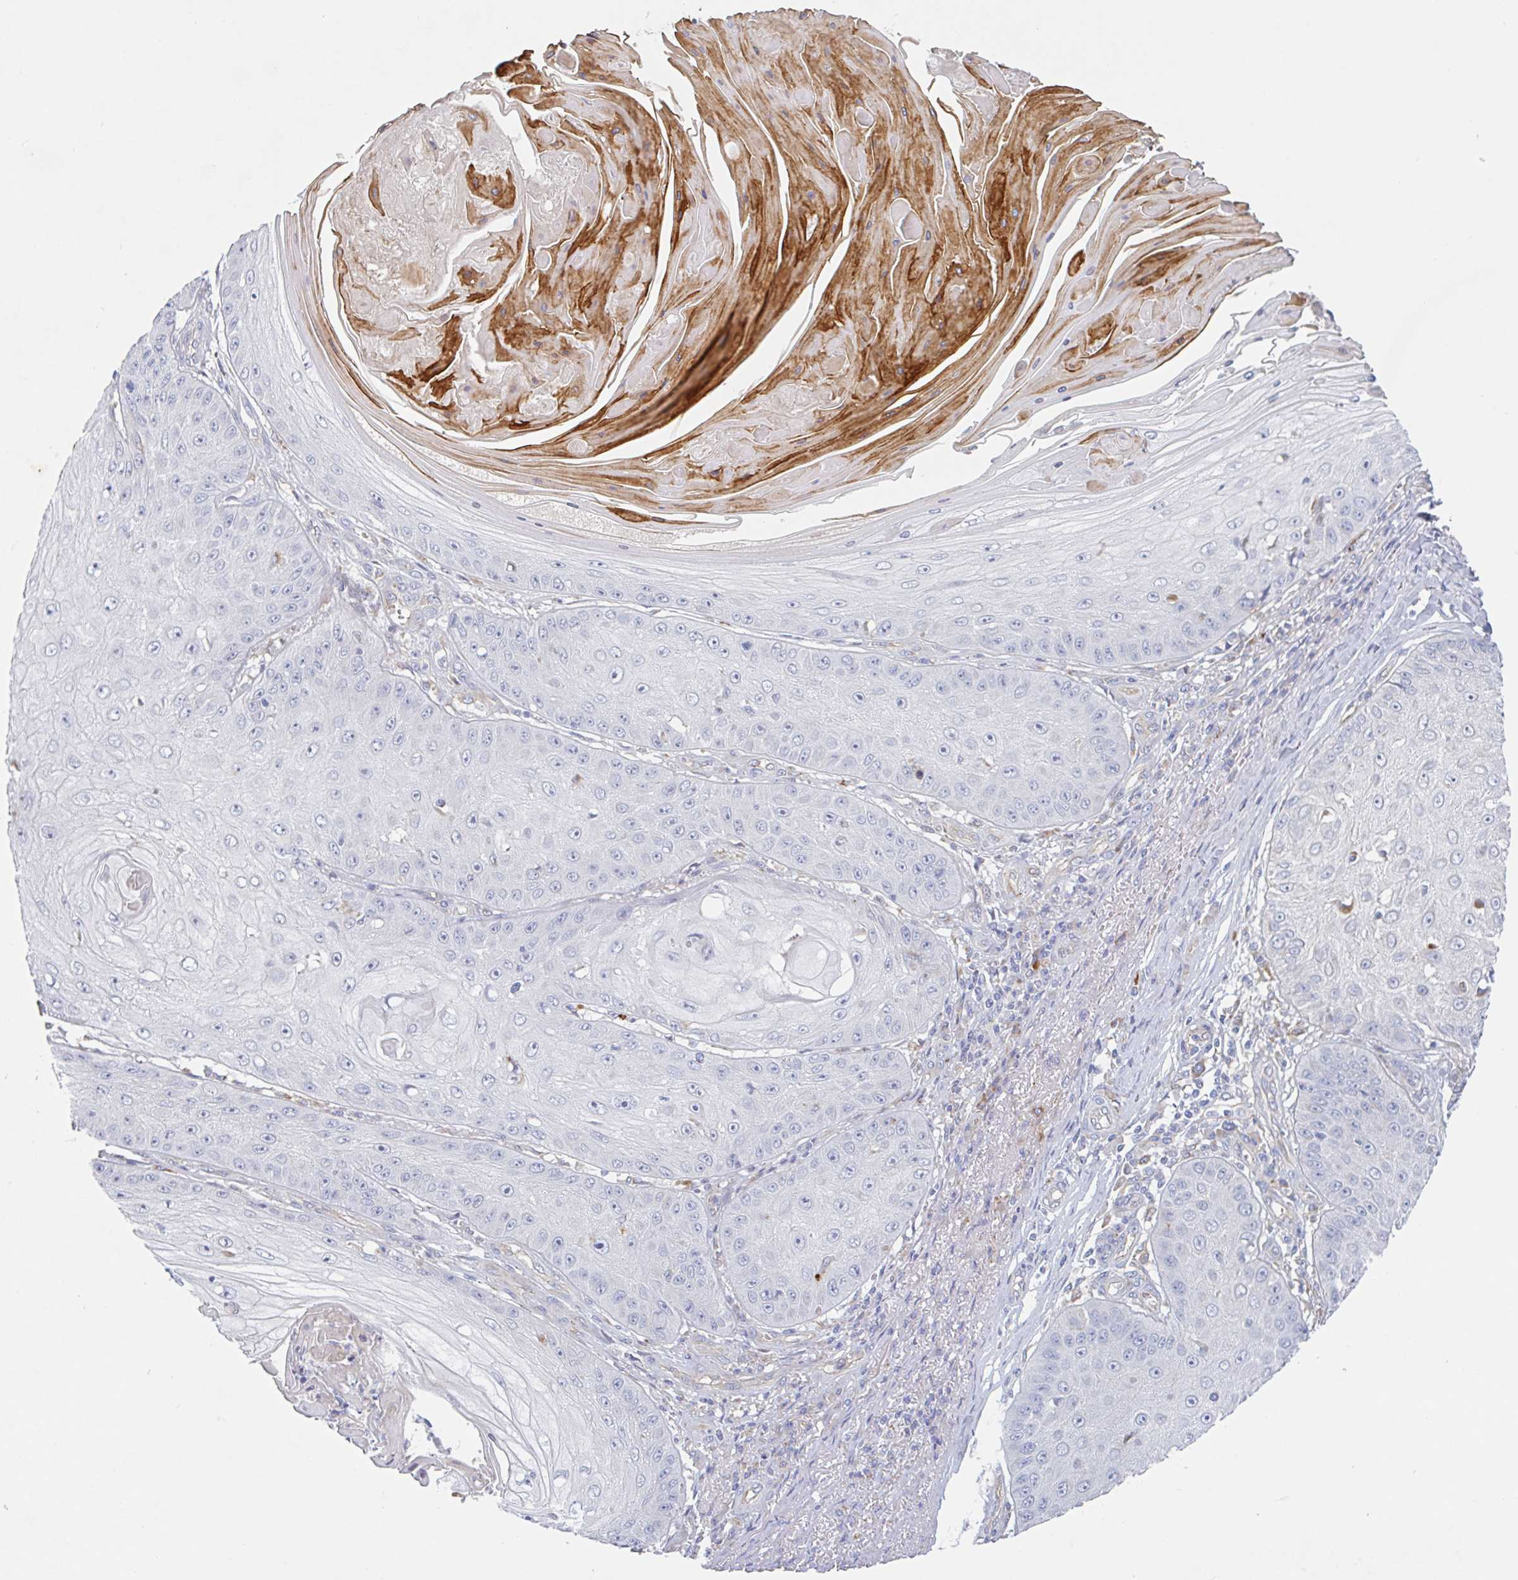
{"staining": {"intensity": "negative", "quantity": "none", "location": "none"}, "tissue": "skin cancer", "cell_type": "Tumor cells", "image_type": "cancer", "snomed": [{"axis": "morphology", "description": "Squamous cell carcinoma, NOS"}, {"axis": "topography", "description": "Skin"}], "caption": "There is no significant positivity in tumor cells of skin cancer.", "gene": "MANBA", "patient": {"sex": "male", "age": 70}}